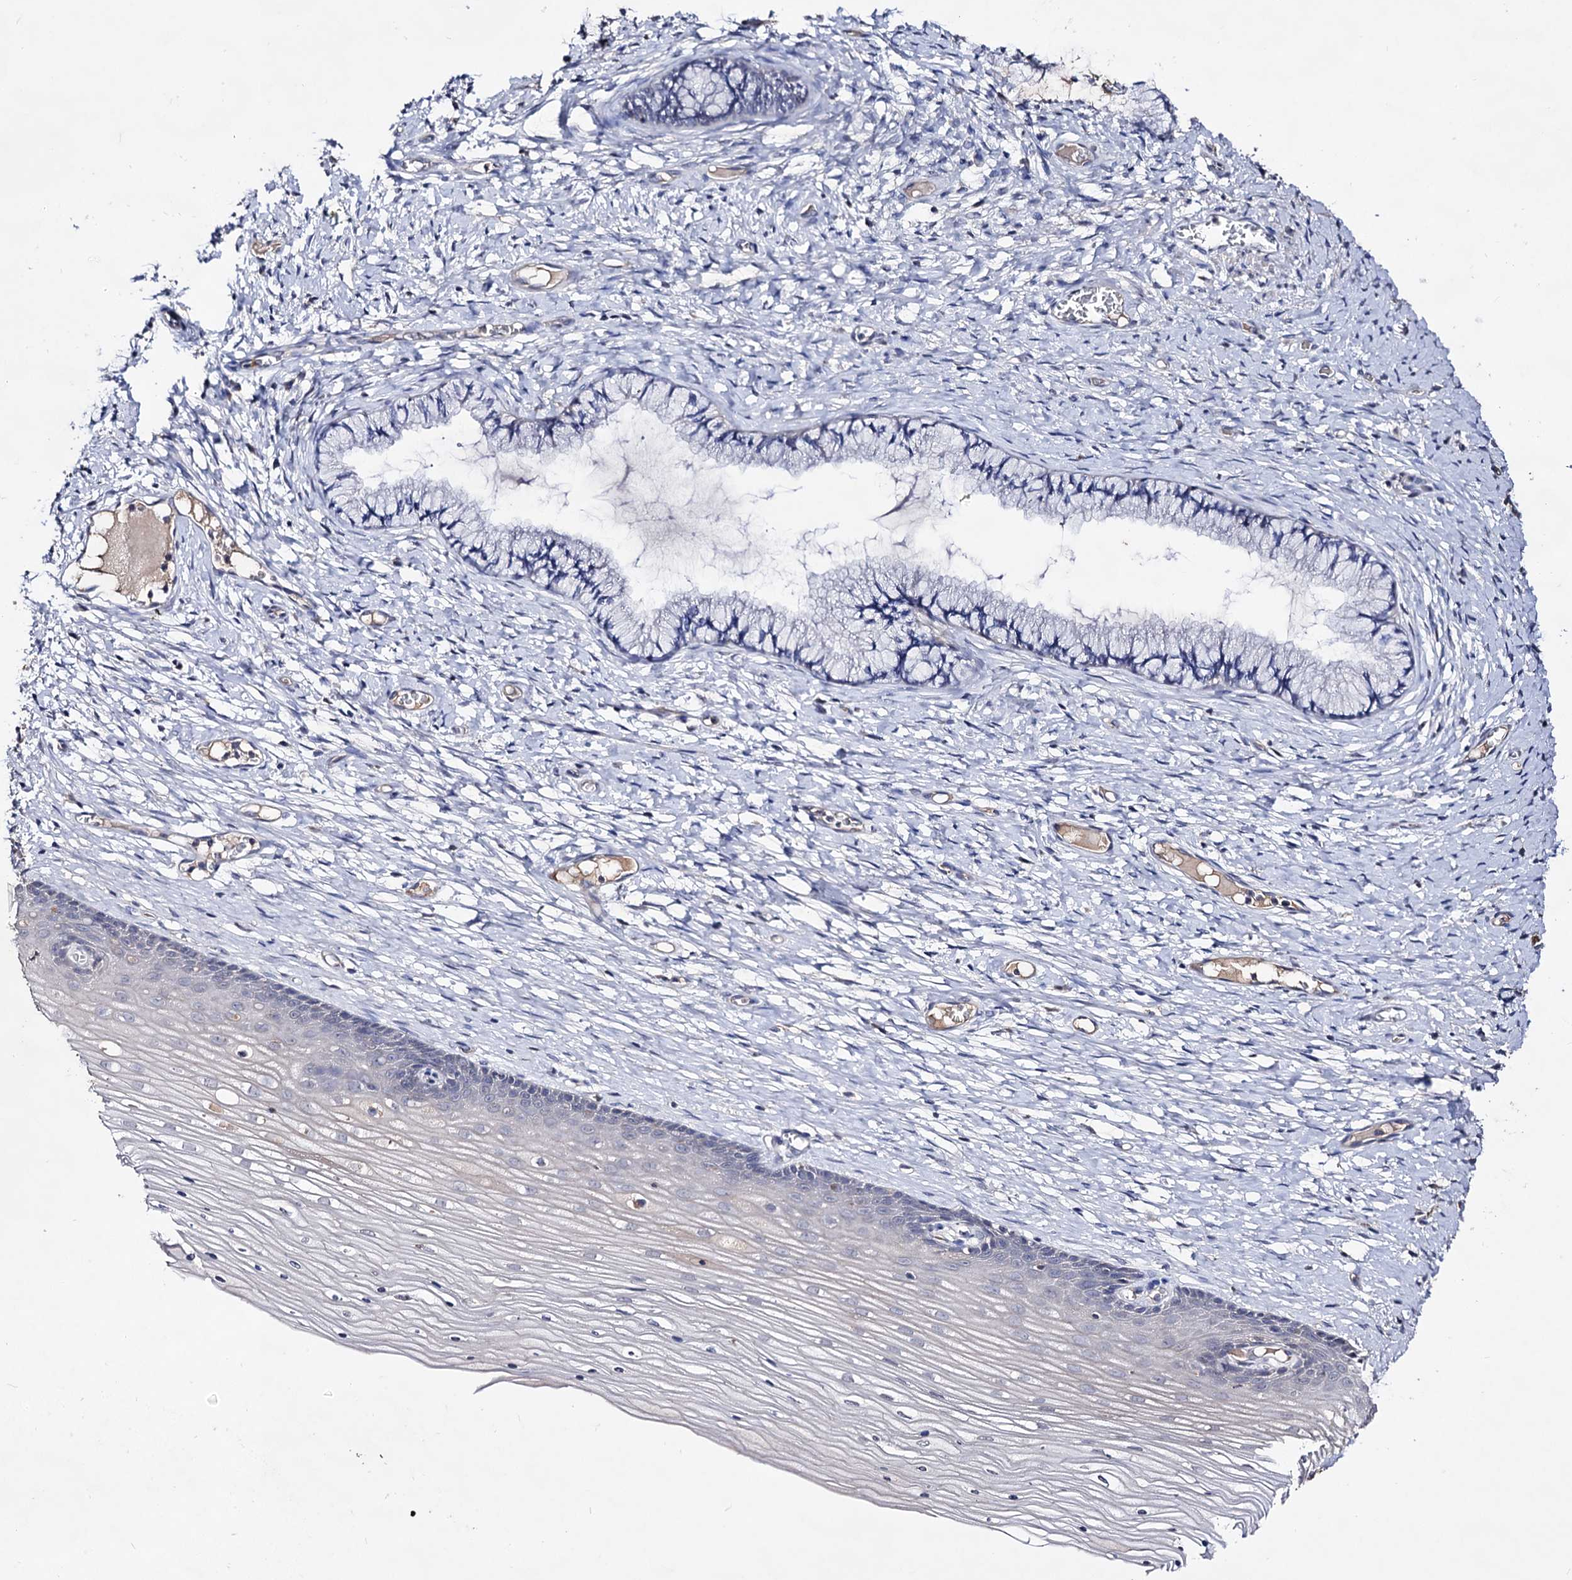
{"staining": {"intensity": "negative", "quantity": "none", "location": "none"}, "tissue": "cervix", "cell_type": "Glandular cells", "image_type": "normal", "snomed": [{"axis": "morphology", "description": "Normal tissue, NOS"}, {"axis": "topography", "description": "Cervix"}], "caption": "DAB (3,3'-diaminobenzidine) immunohistochemical staining of normal cervix reveals no significant positivity in glandular cells. Brightfield microscopy of IHC stained with DAB (3,3'-diaminobenzidine) (brown) and hematoxylin (blue), captured at high magnification.", "gene": "PLIN1", "patient": {"sex": "female", "age": 42}}